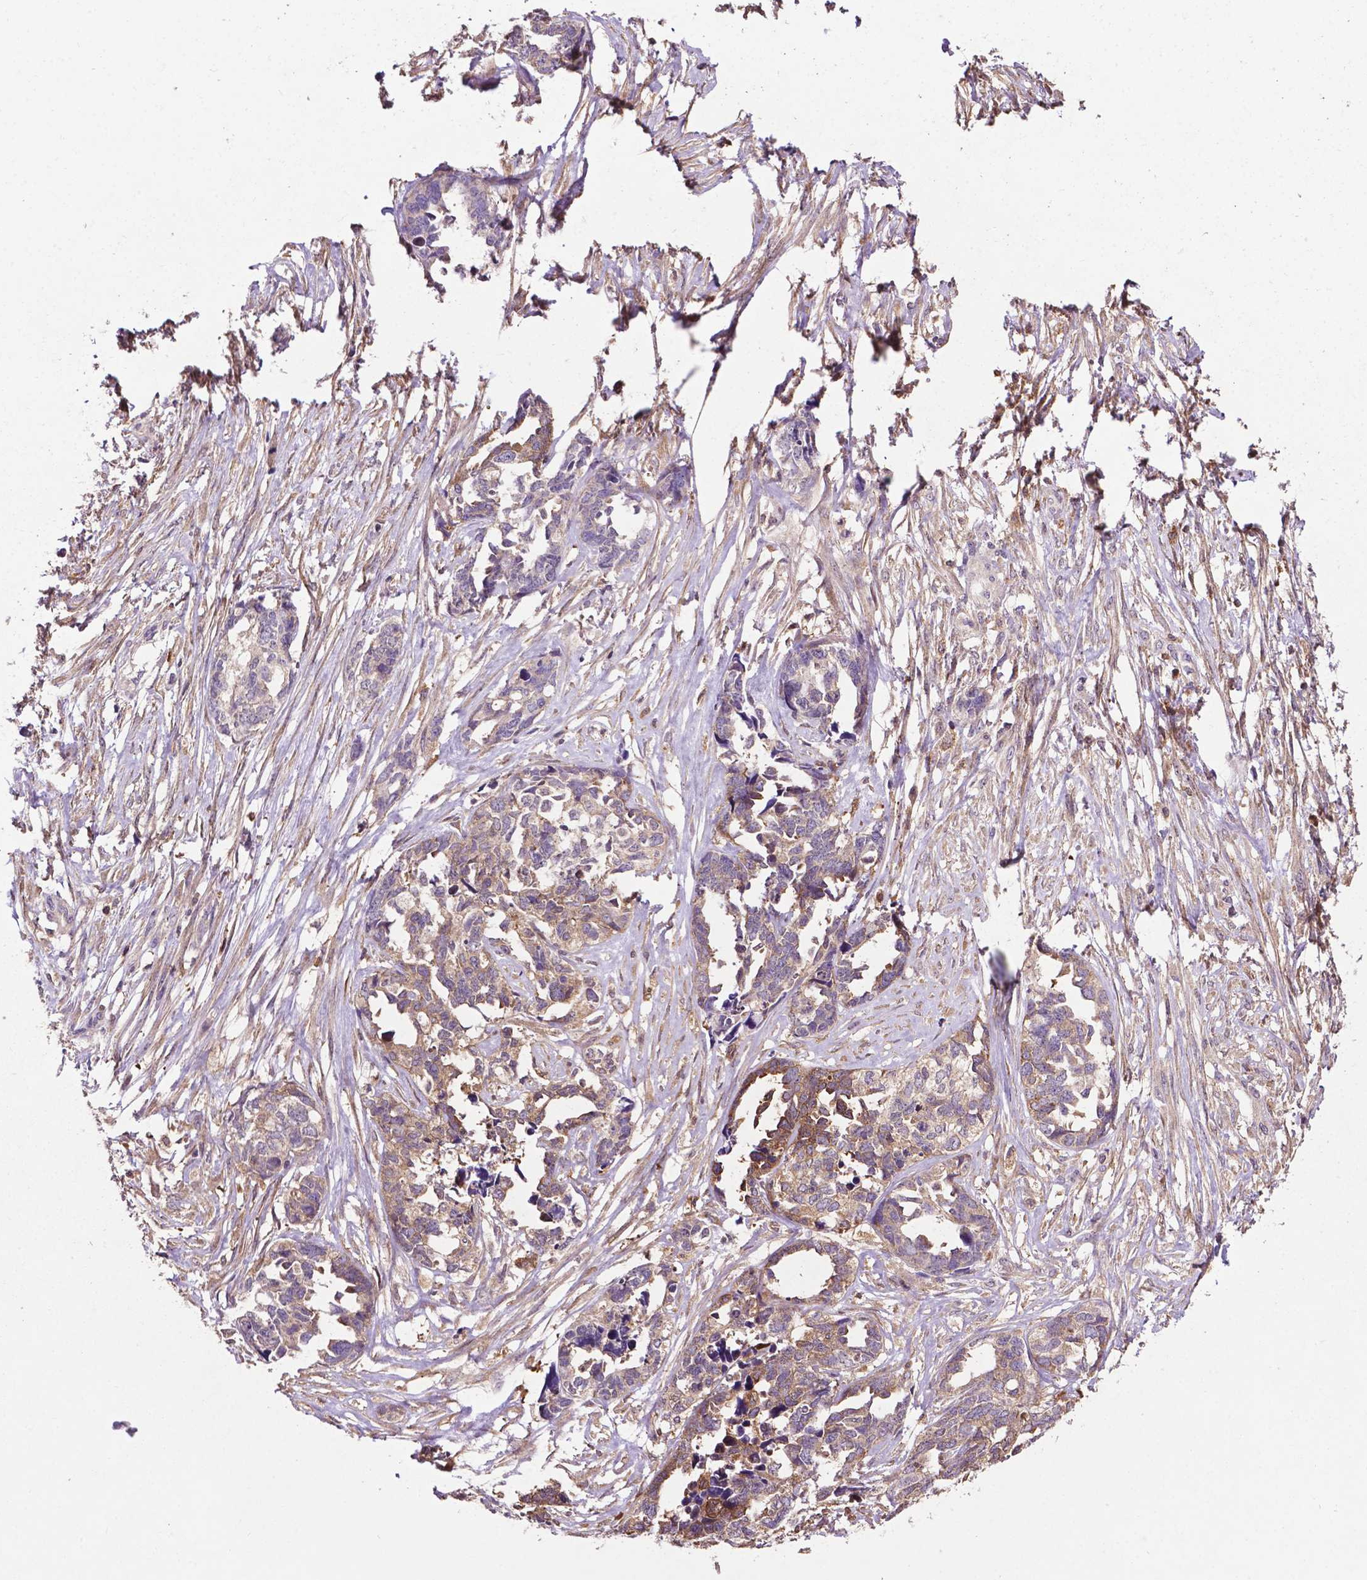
{"staining": {"intensity": "weak", "quantity": "25%-75%", "location": "cytoplasmic/membranous"}, "tissue": "ovarian cancer", "cell_type": "Tumor cells", "image_type": "cancer", "snomed": [{"axis": "morphology", "description": "Cystadenocarcinoma, serous, NOS"}, {"axis": "topography", "description": "Ovary"}], "caption": "Protein analysis of ovarian cancer (serous cystadenocarcinoma) tissue displays weak cytoplasmic/membranous expression in approximately 25%-75% of tumor cells. (DAB = brown stain, brightfield microscopy at high magnification).", "gene": "SMAD3", "patient": {"sex": "female", "age": 69}}